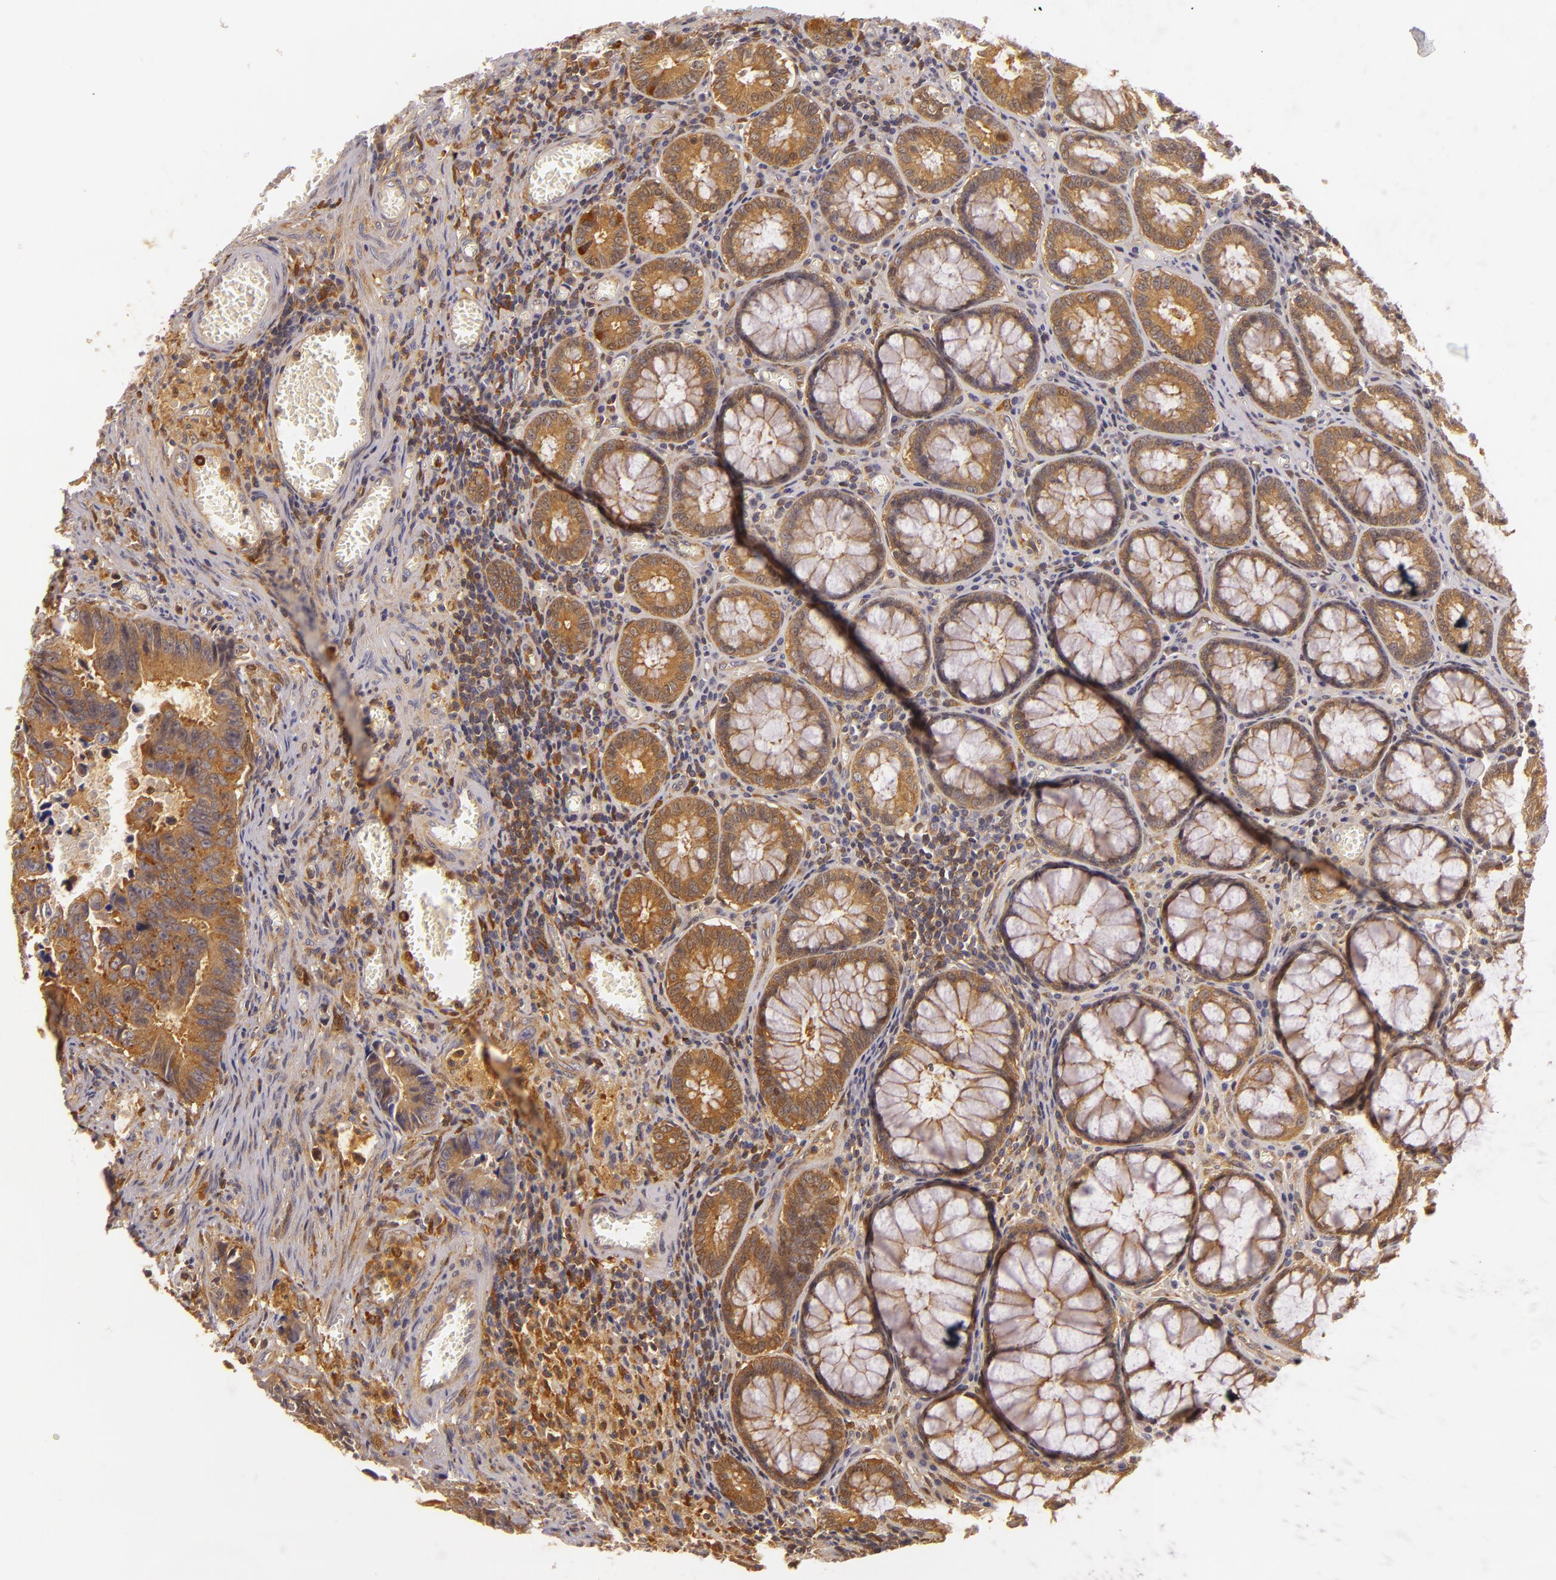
{"staining": {"intensity": "strong", "quantity": ">75%", "location": "cytoplasmic/membranous"}, "tissue": "colorectal cancer", "cell_type": "Tumor cells", "image_type": "cancer", "snomed": [{"axis": "morphology", "description": "Adenocarcinoma, NOS"}, {"axis": "topography", "description": "Rectum"}], "caption": "Protein expression analysis of human colorectal cancer (adenocarcinoma) reveals strong cytoplasmic/membranous positivity in about >75% of tumor cells.", "gene": "TOM1", "patient": {"sex": "female", "age": 98}}